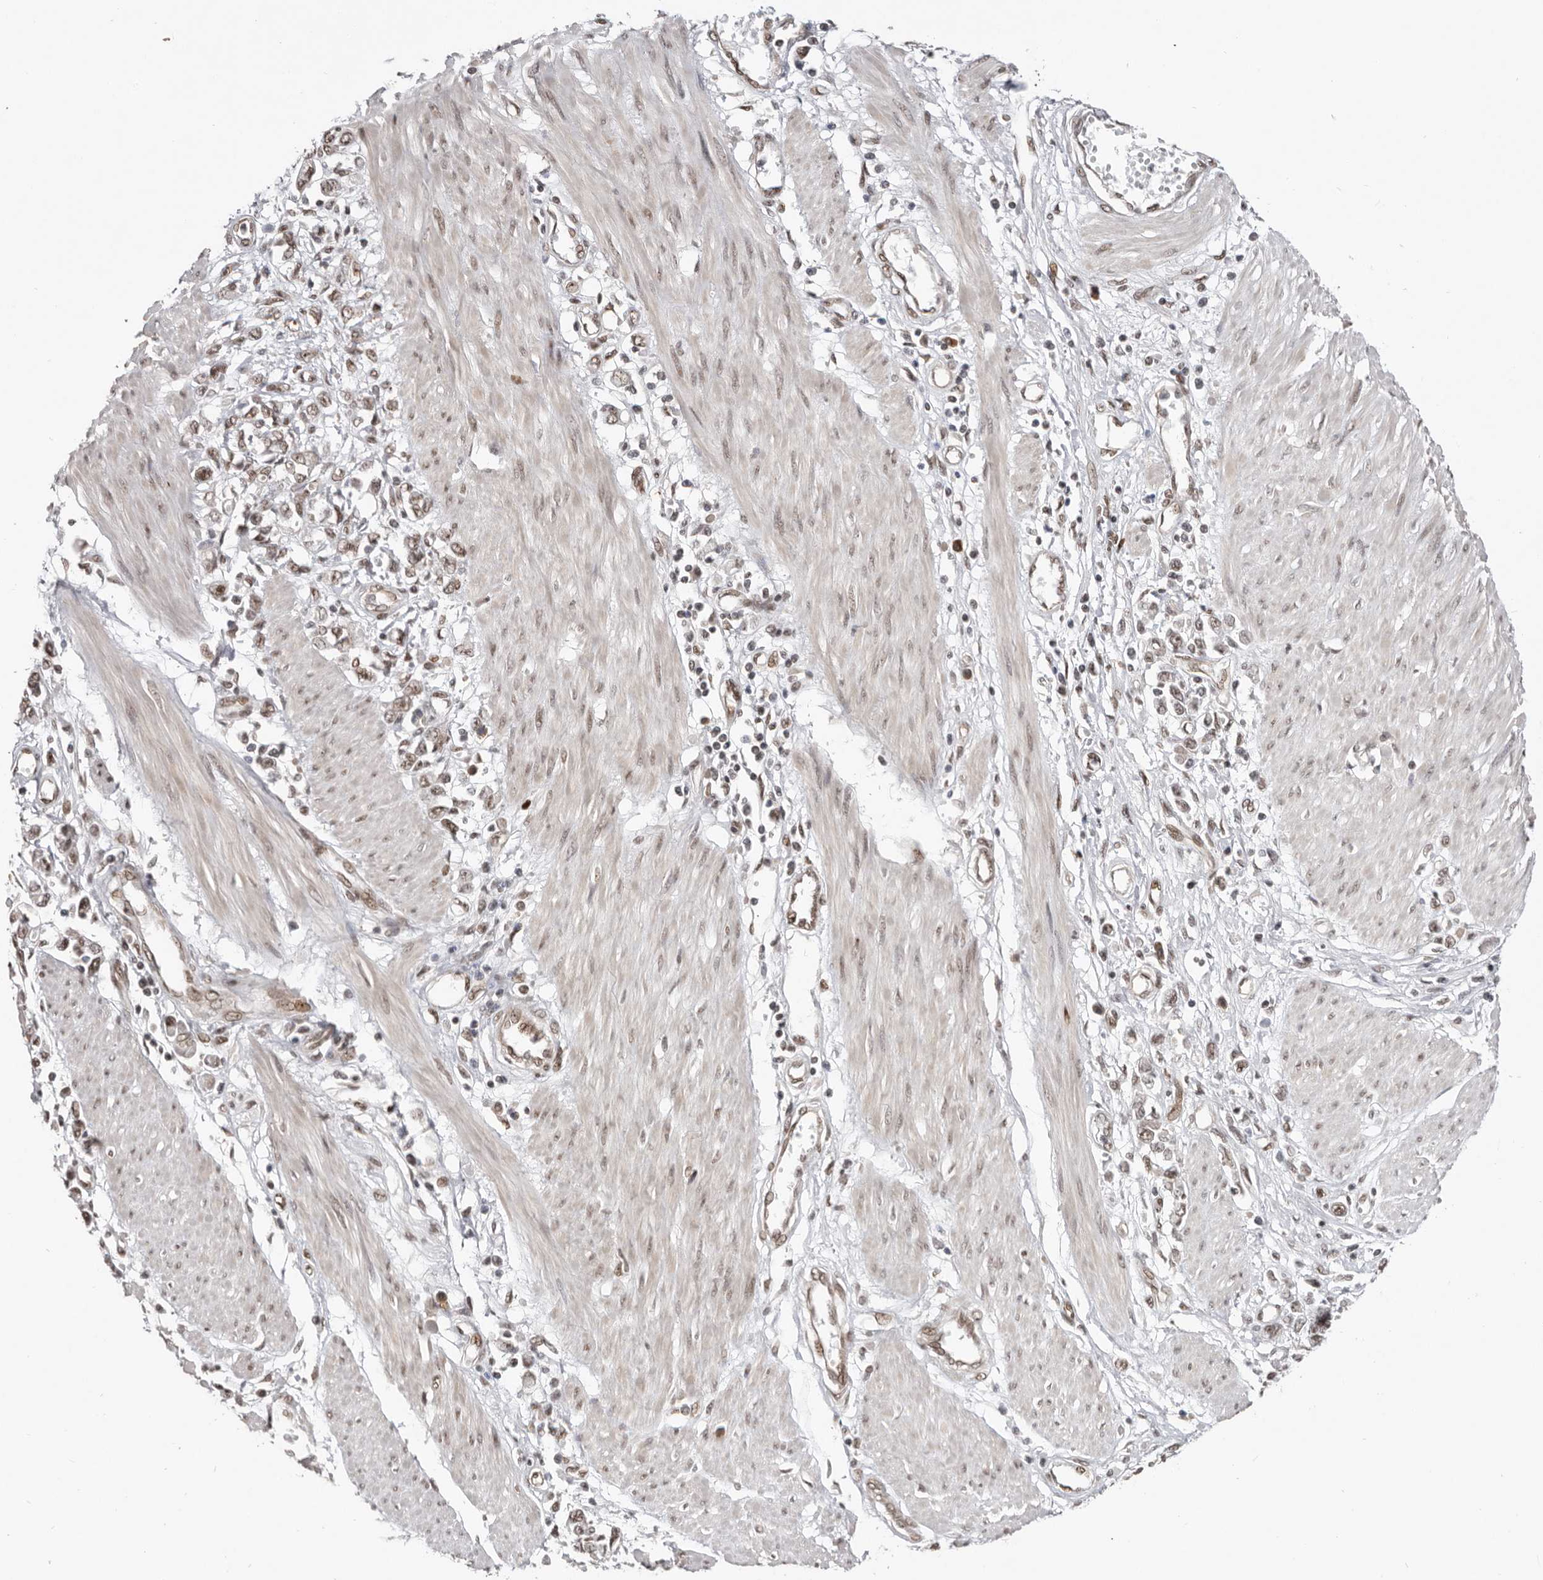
{"staining": {"intensity": "moderate", "quantity": ">75%", "location": "nuclear"}, "tissue": "stomach cancer", "cell_type": "Tumor cells", "image_type": "cancer", "snomed": [{"axis": "morphology", "description": "Adenocarcinoma, NOS"}, {"axis": "topography", "description": "Stomach"}], "caption": "A photomicrograph of adenocarcinoma (stomach) stained for a protein demonstrates moderate nuclear brown staining in tumor cells.", "gene": "CHTOP", "patient": {"sex": "female", "age": 76}}